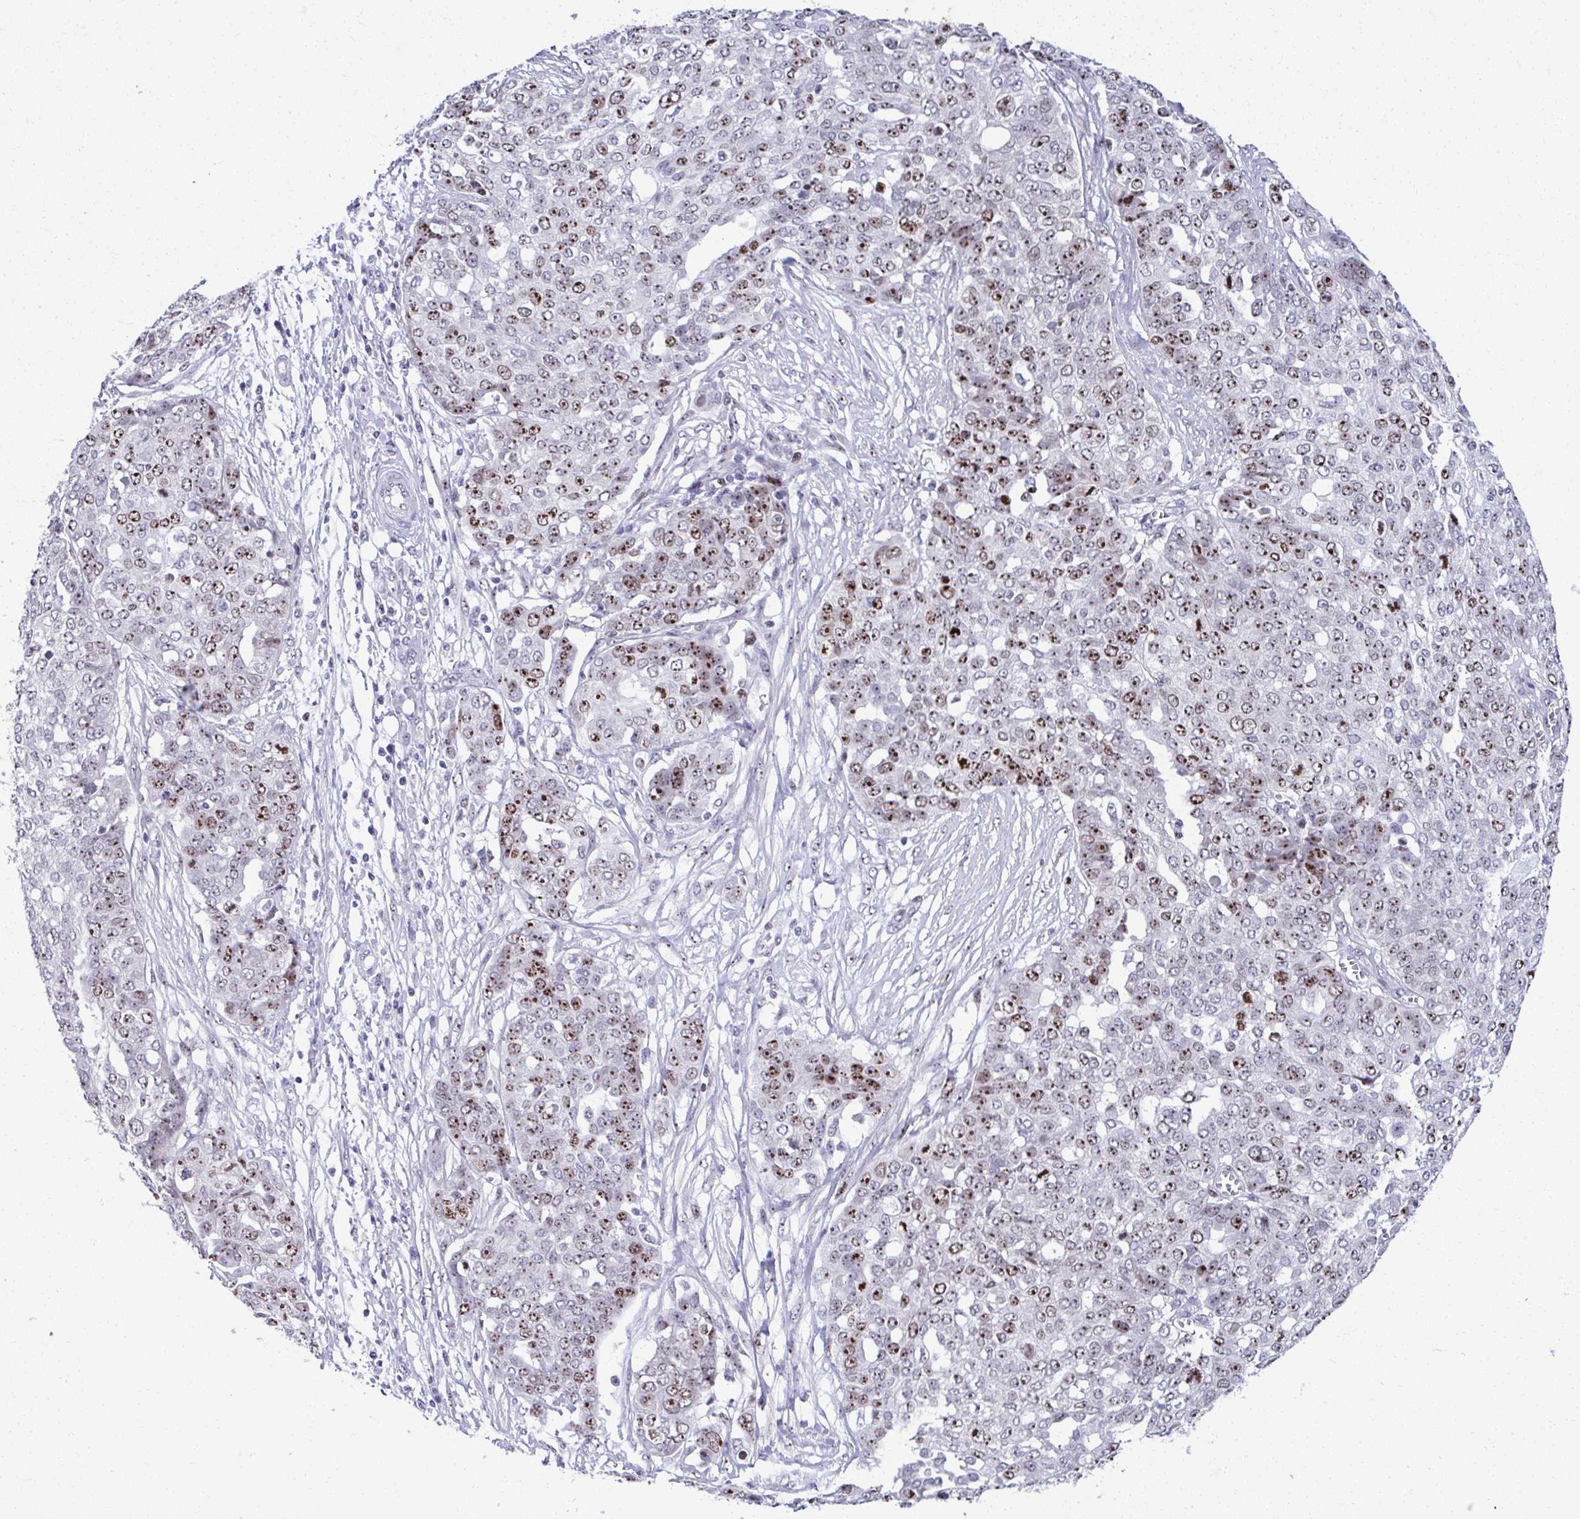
{"staining": {"intensity": "strong", "quantity": "25%-75%", "location": "nuclear"}, "tissue": "ovarian cancer", "cell_type": "Tumor cells", "image_type": "cancer", "snomed": [{"axis": "morphology", "description": "Cystadenocarcinoma, serous, NOS"}, {"axis": "topography", "description": "Soft tissue"}, {"axis": "topography", "description": "Ovary"}], "caption": "IHC image of human ovarian cancer (serous cystadenocarcinoma) stained for a protein (brown), which reveals high levels of strong nuclear positivity in about 25%-75% of tumor cells.", "gene": "CEP72", "patient": {"sex": "female", "age": 57}}